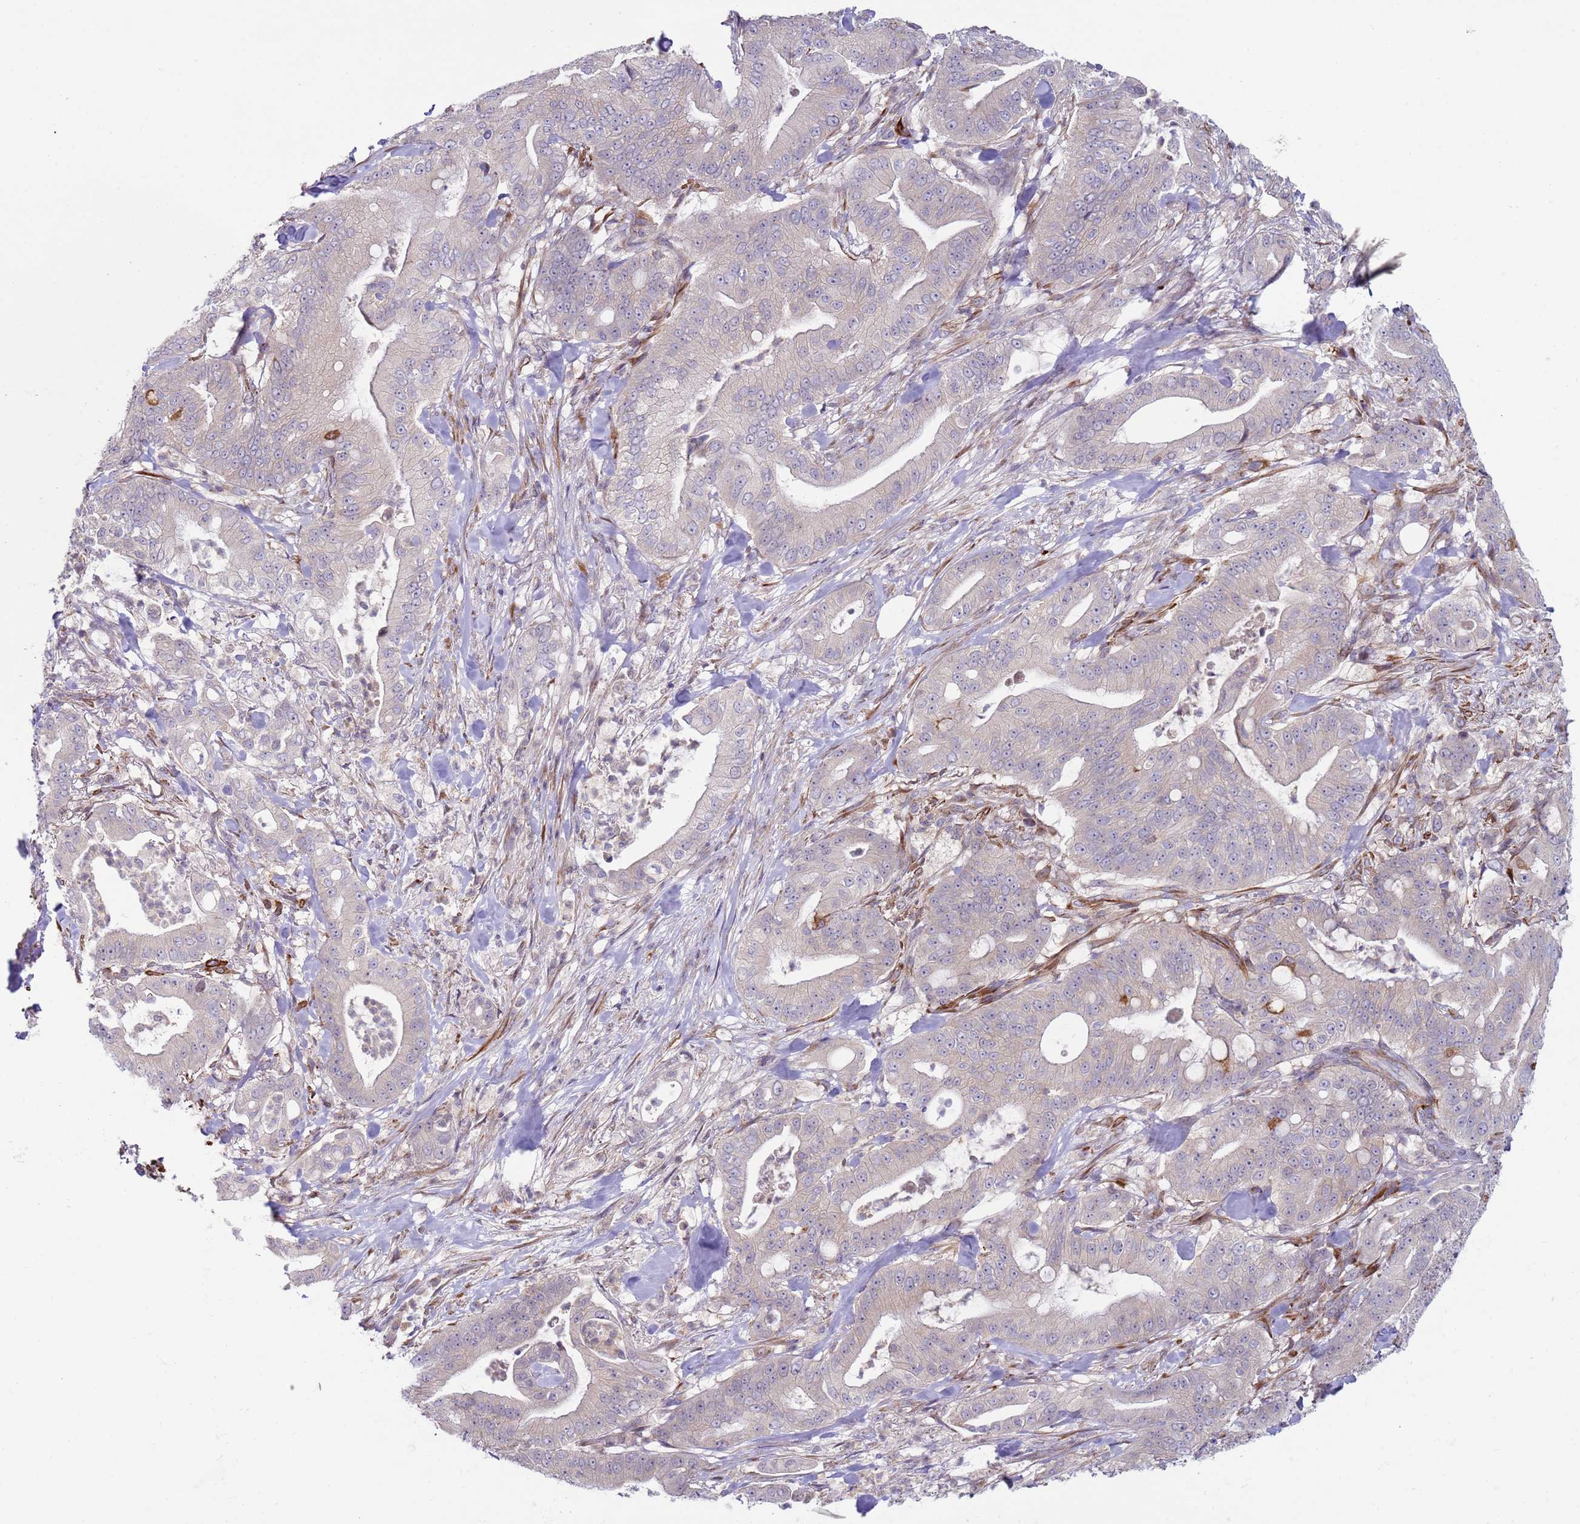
{"staining": {"intensity": "negative", "quantity": "none", "location": "none"}, "tissue": "pancreatic cancer", "cell_type": "Tumor cells", "image_type": "cancer", "snomed": [{"axis": "morphology", "description": "Adenocarcinoma, NOS"}, {"axis": "topography", "description": "Pancreas"}], "caption": "A micrograph of human pancreatic cancer is negative for staining in tumor cells. The staining is performed using DAB (3,3'-diaminobenzidine) brown chromogen with nuclei counter-stained in using hematoxylin.", "gene": "SNAPC4", "patient": {"sex": "male", "age": 71}}